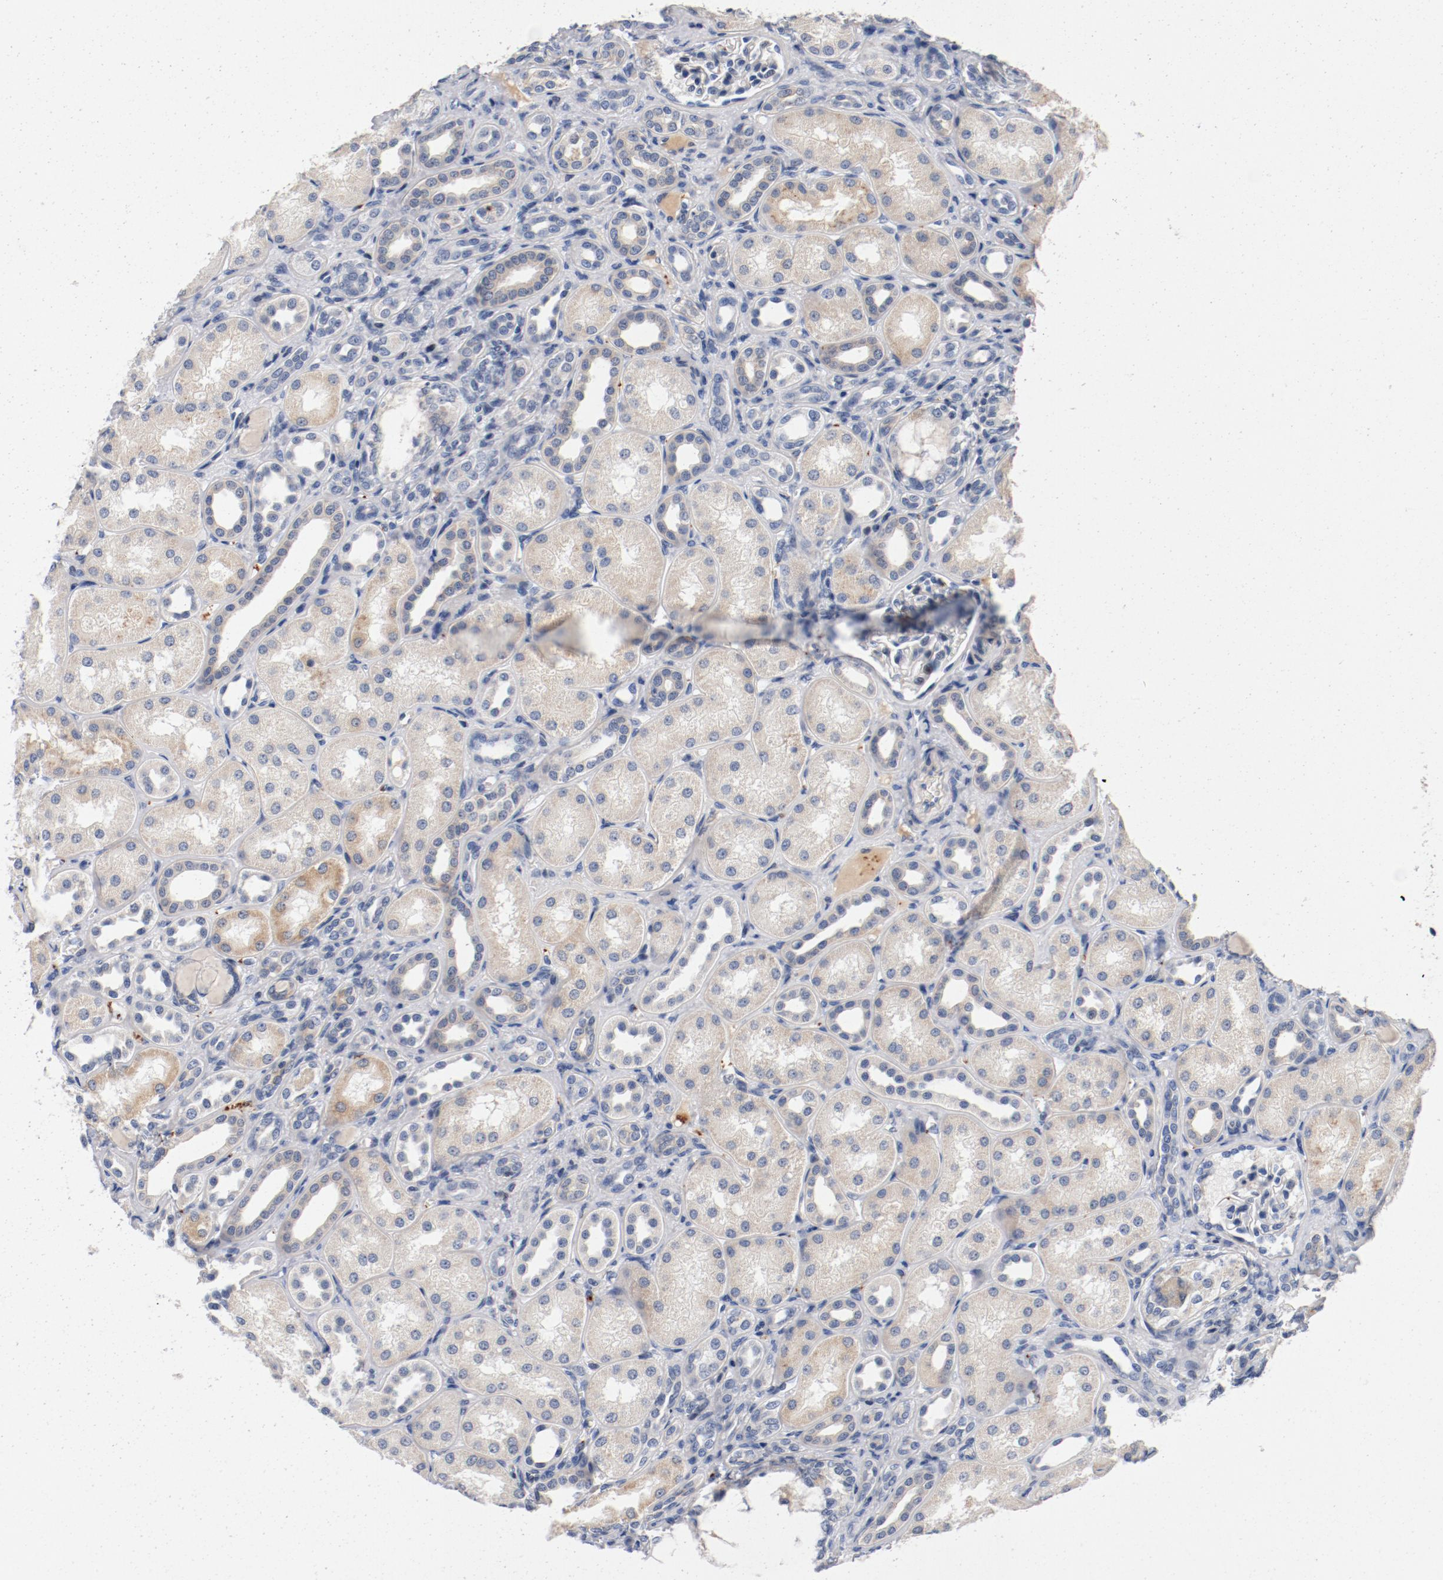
{"staining": {"intensity": "negative", "quantity": "none", "location": "none"}, "tissue": "kidney", "cell_type": "Cells in glomeruli", "image_type": "normal", "snomed": [{"axis": "morphology", "description": "Normal tissue, NOS"}, {"axis": "topography", "description": "Kidney"}], "caption": "Cells in glomeruli show no significant protein staining in normal kidney.", "gene": "PIM1", "patient": {"sex": "male", "age": 7}}